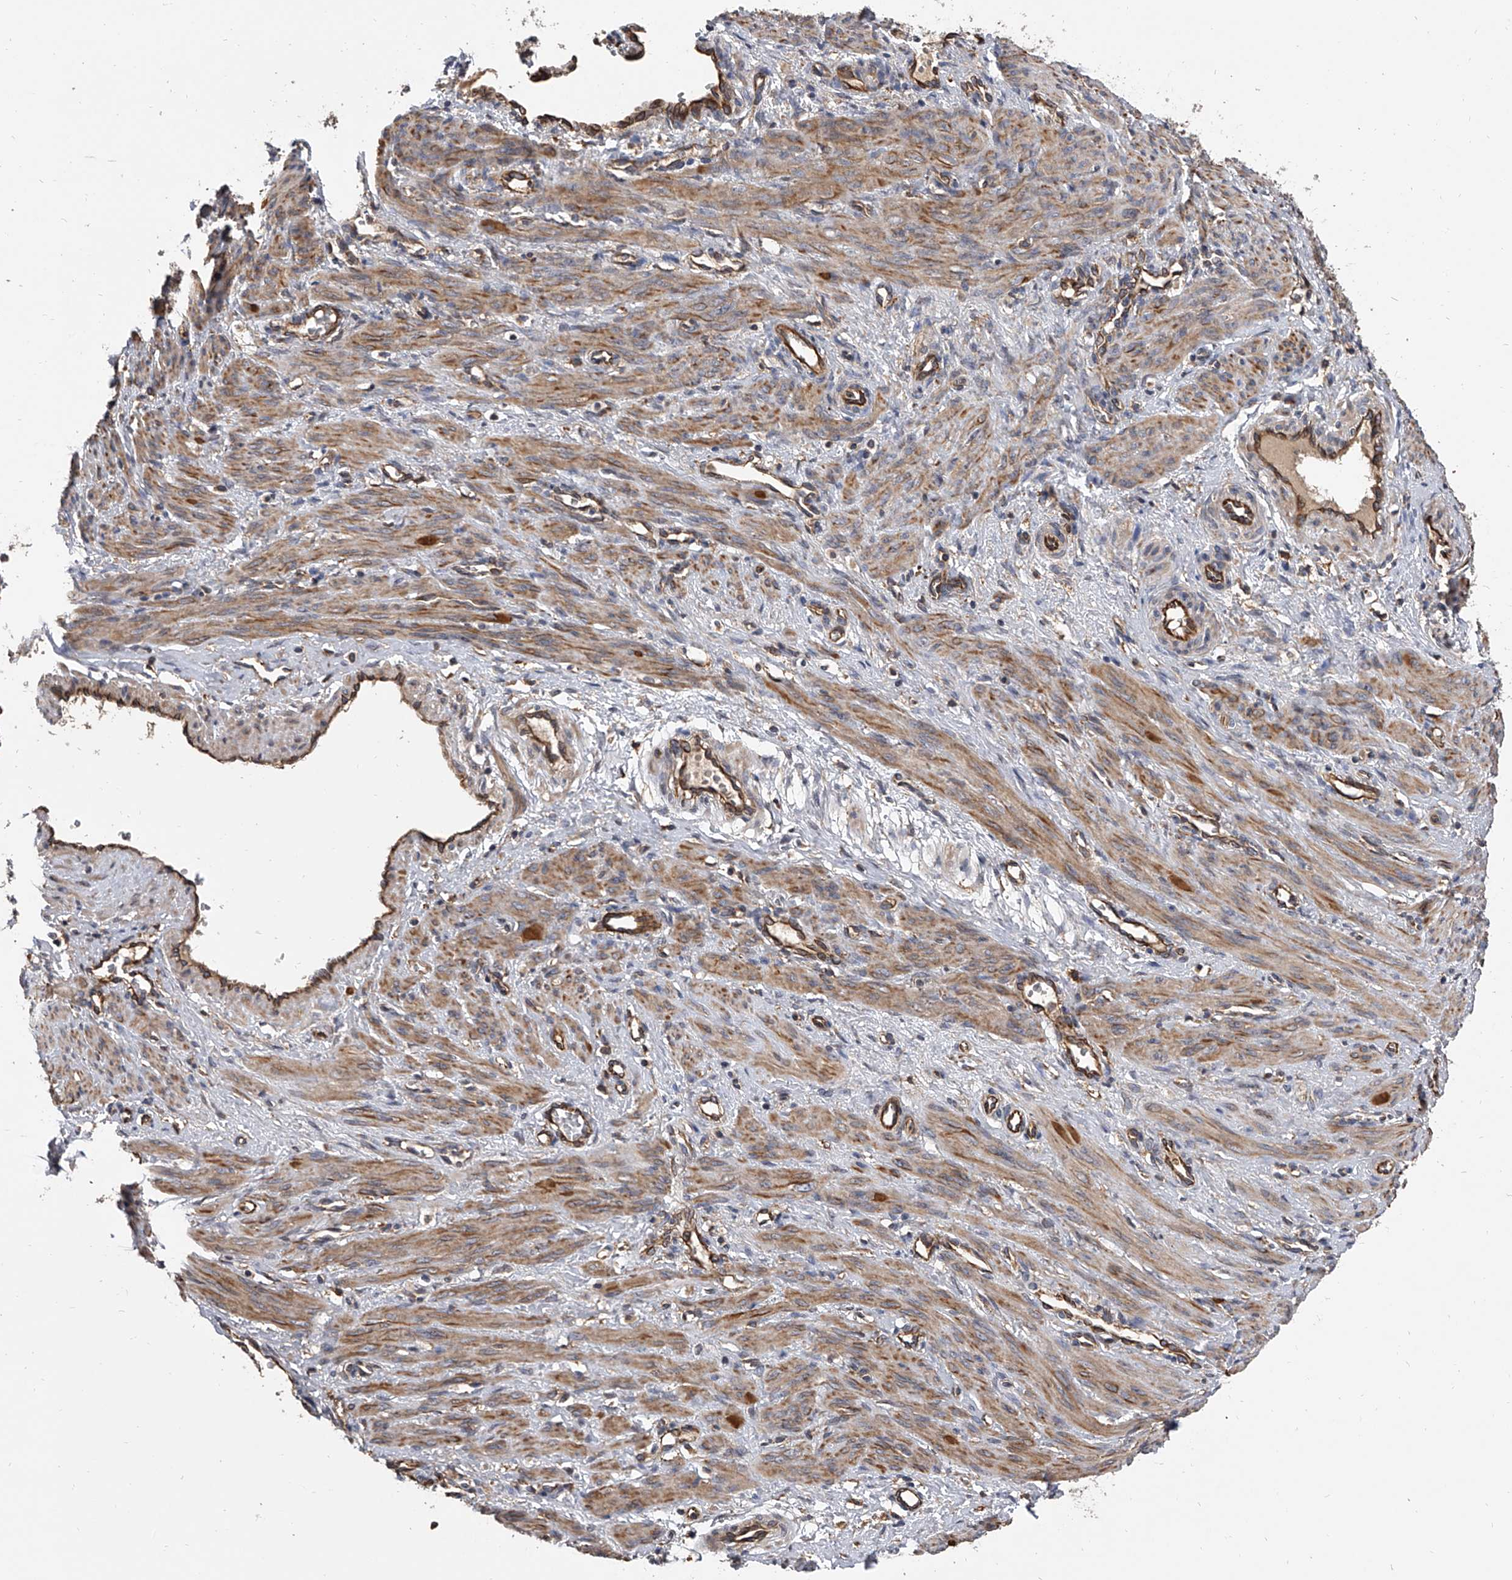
{"staining": {"intensity": "weak", "quantity": "25%-75%", "location": "cytoplasmic/membranous"}, "tissue": "smooth muscle", "cell_type": "Smooth muscle cells", "image_type": "normal", "snomed": [{"axis": "morphology", "description": "Normal tissue, NOS"}, {"axis": "topography", "description": "Endometrium"}], "caption": "The histopathology image reveals a brown stain indicating the presence of a protein in the cytoplasmic/membranous of smooth muscle cells in smooth muscle. Using DAB (3,3'-diaminobenzidine) (brown) and hematoxylin (blue) stains, captured at high magnification using brightfield microscopy.", "gene": "EXOC4", "patient": {"sex": "female", "age": 33}}